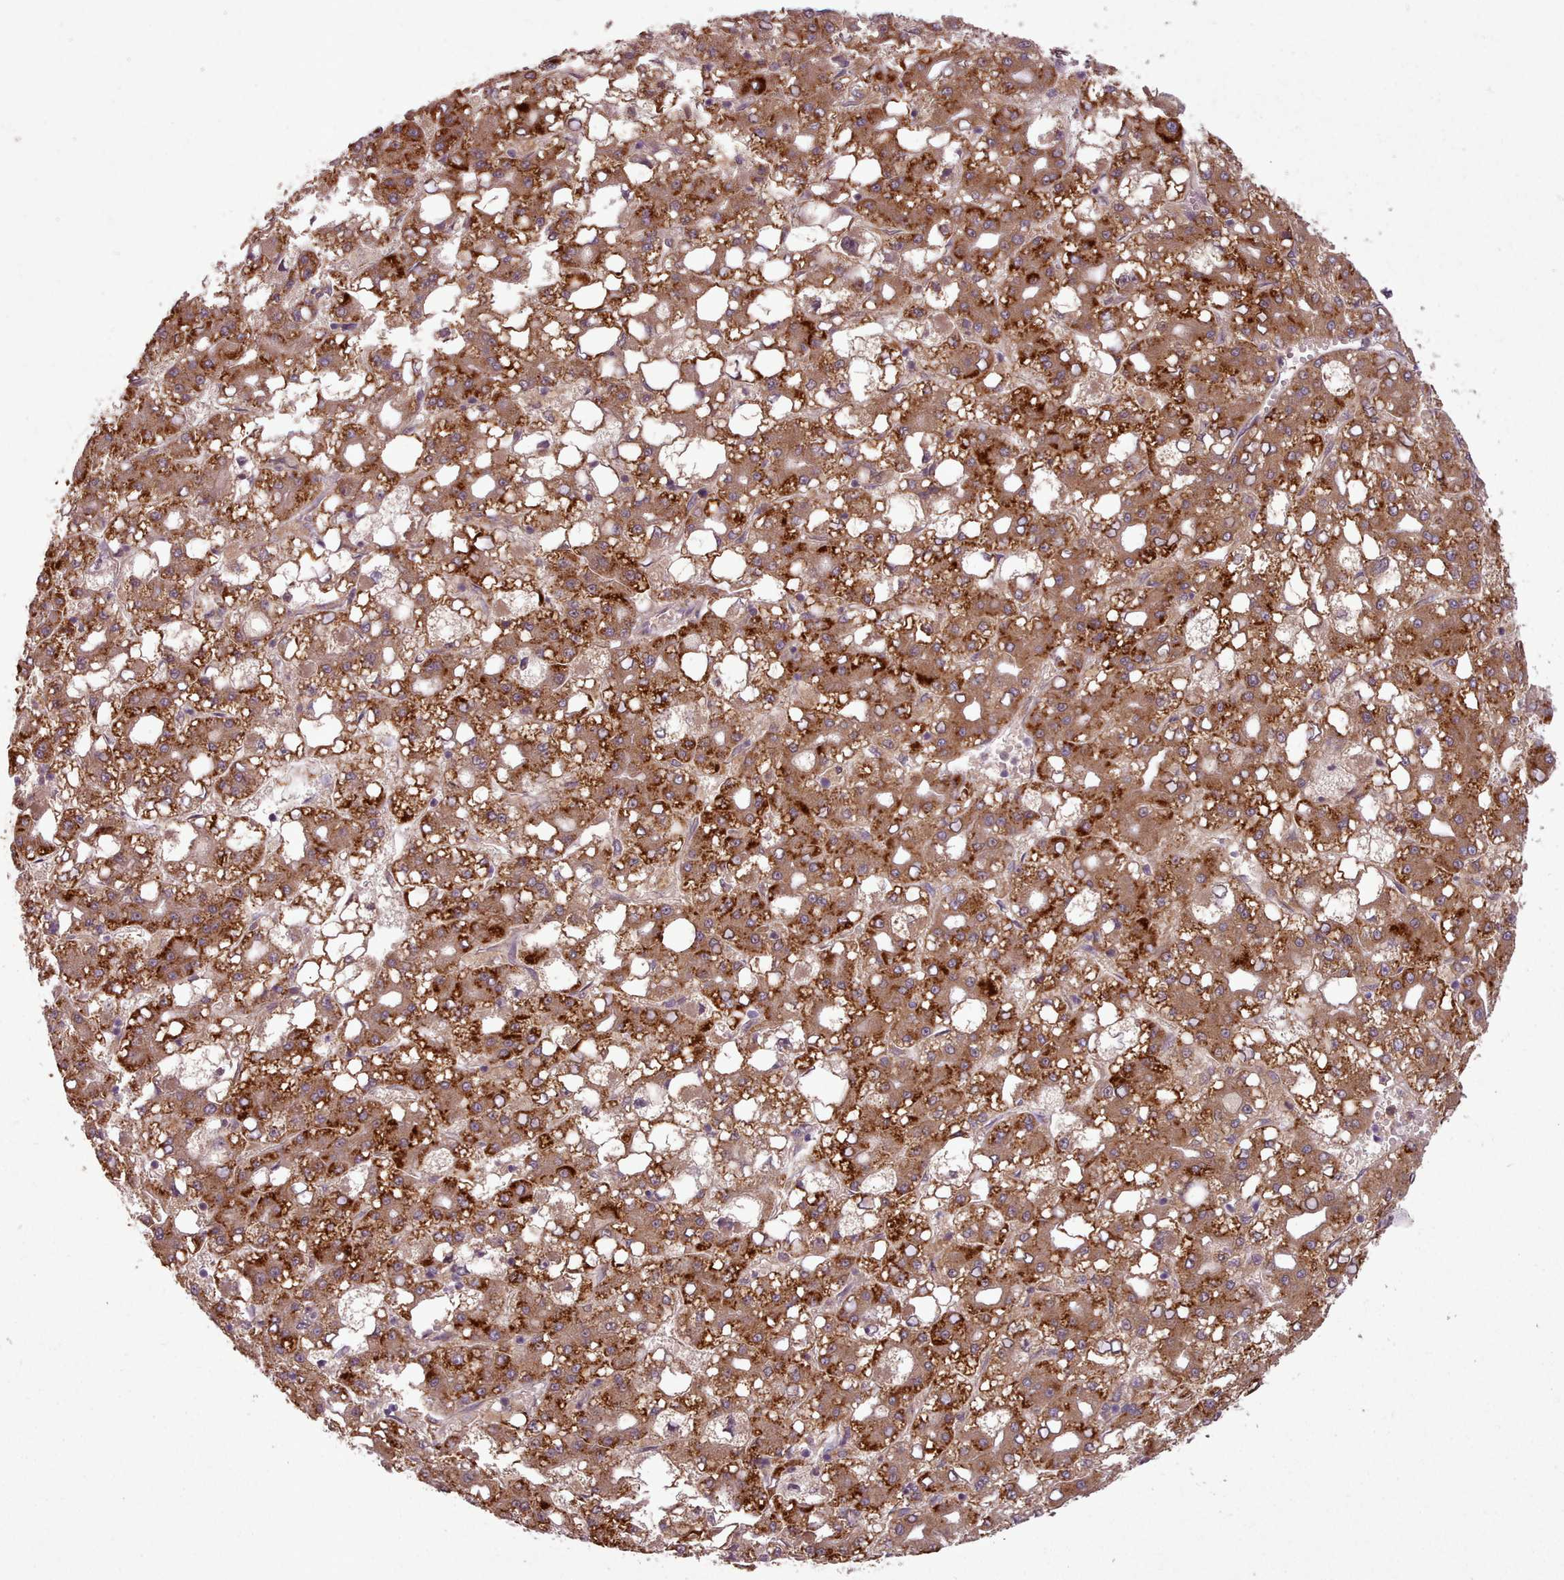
{"staining": {"intensity": "strong", "quantity": ">75%", "location": "cytoplasmic/membranous"}, "tissue": "liver cancer", "cell_type": "Tumor cells", "image_type": "cancer", "snomed": [{"axis": "morphology", "description": "Carcinoma, Hepatocellular, NOS"}, {"axis": "topography", "description": "Liver"}], "caption": "DAB (3,3'-diaminobenzidine) immunohistochemical staining of human liver cancer (hepatocellular carcinoma) shows strong cytoplasmic/membranous protein expression in about >75% of tumor cells. The protein of interest is shown in brown color, while the nuclei are stained blue.", "gene": "LAPTM5", "patient": {"sex": "male", "age": 65}}